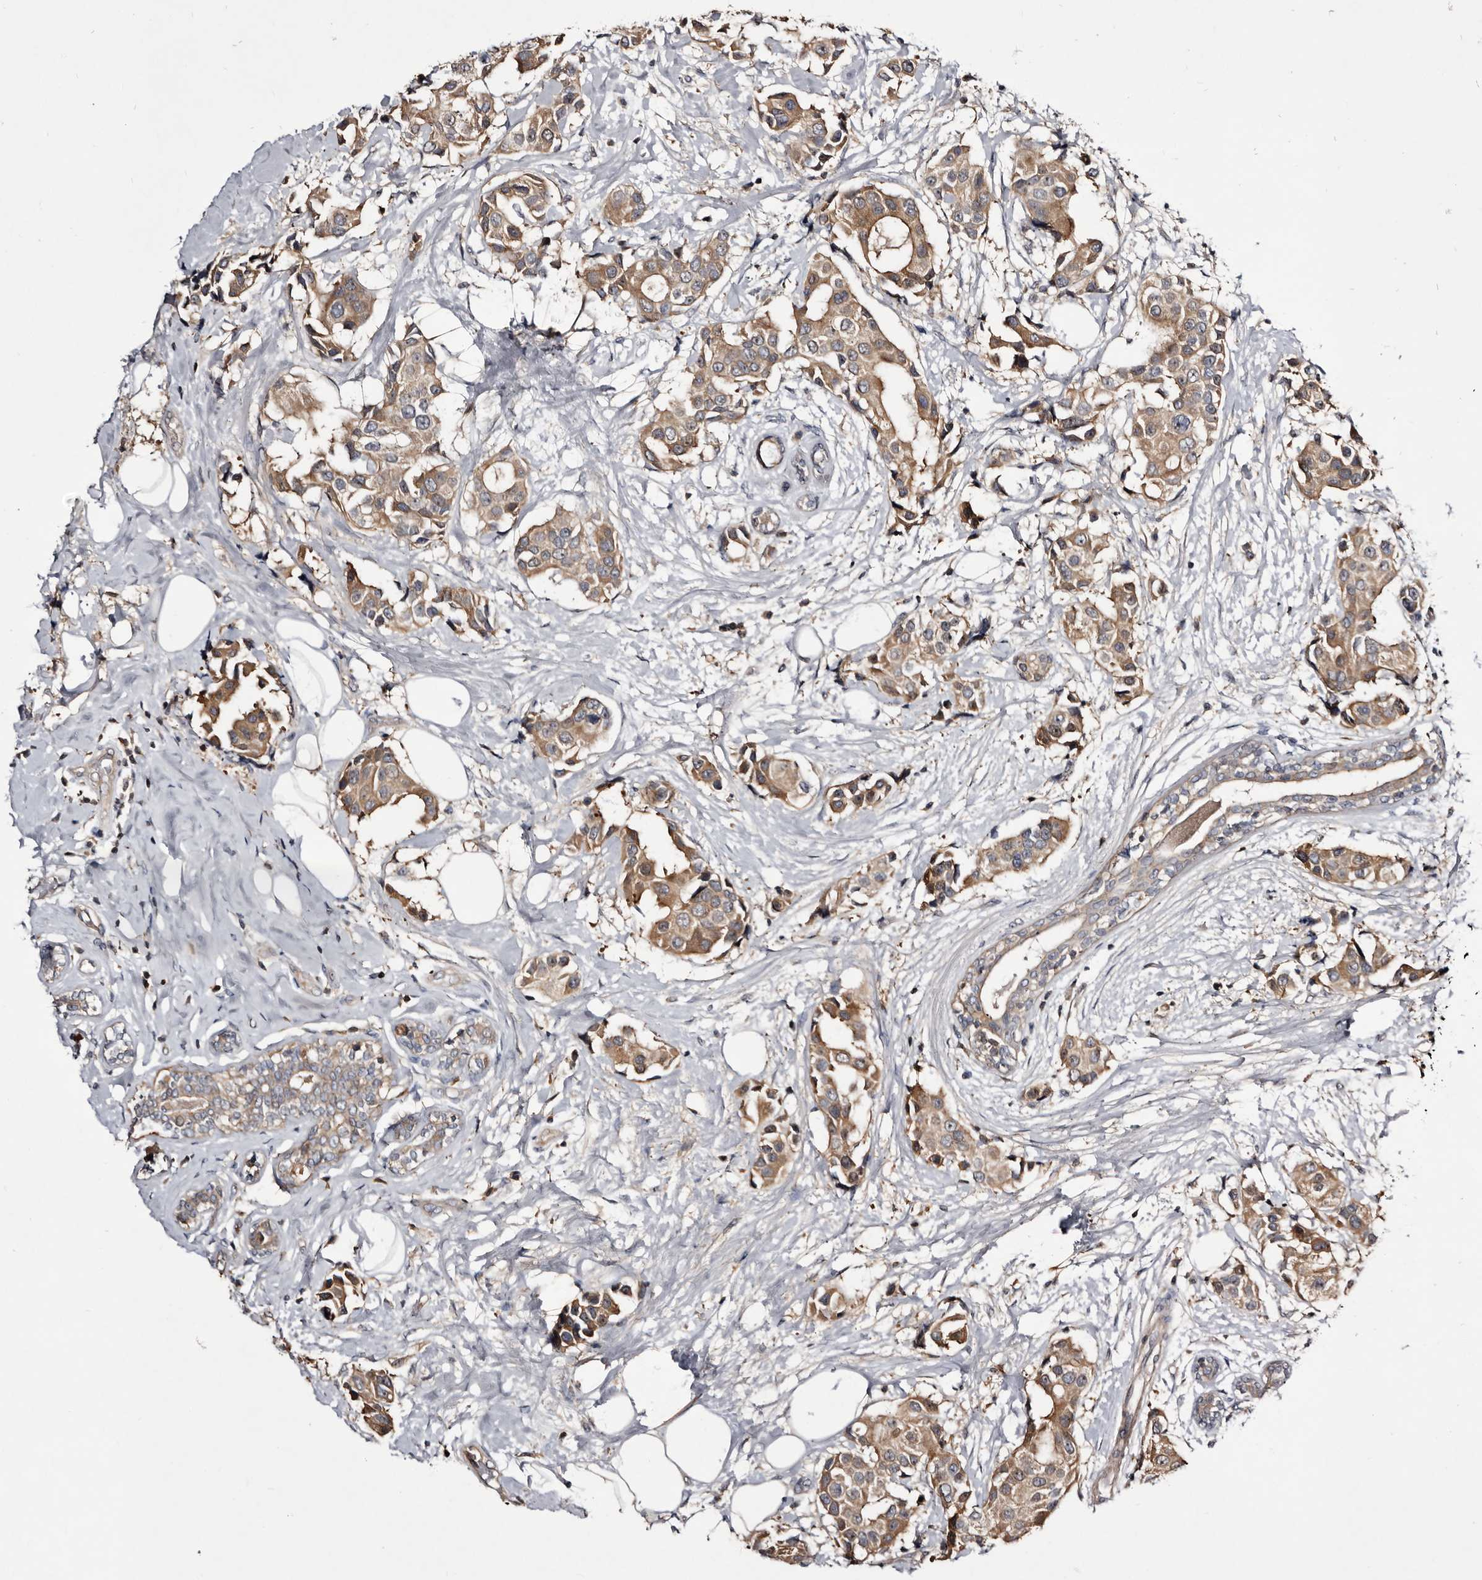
{"staining": {"intensity": "moderate", "quantity": ">75%", "location": "cytoplasmic/membranous"}, "tissue": "breast cancer", "cell_type": "Tumor cells", "image_type": "cancer", "snomed": [{"axis": "morphology", "description": "Normal tissue, NOS"}, {"axis": "morphology", "description": "Duct carcinoma"}, {"axis": "topography", "description": "Breast"}], "caption": "Protein staining shows moderate cytoplasmic/membranous expression in approximately >75% of tumor cells in breast infiltrating ductal carcinoma.", "gene": "TTC39A", "patient": {"sex": "female", "age": 39}}